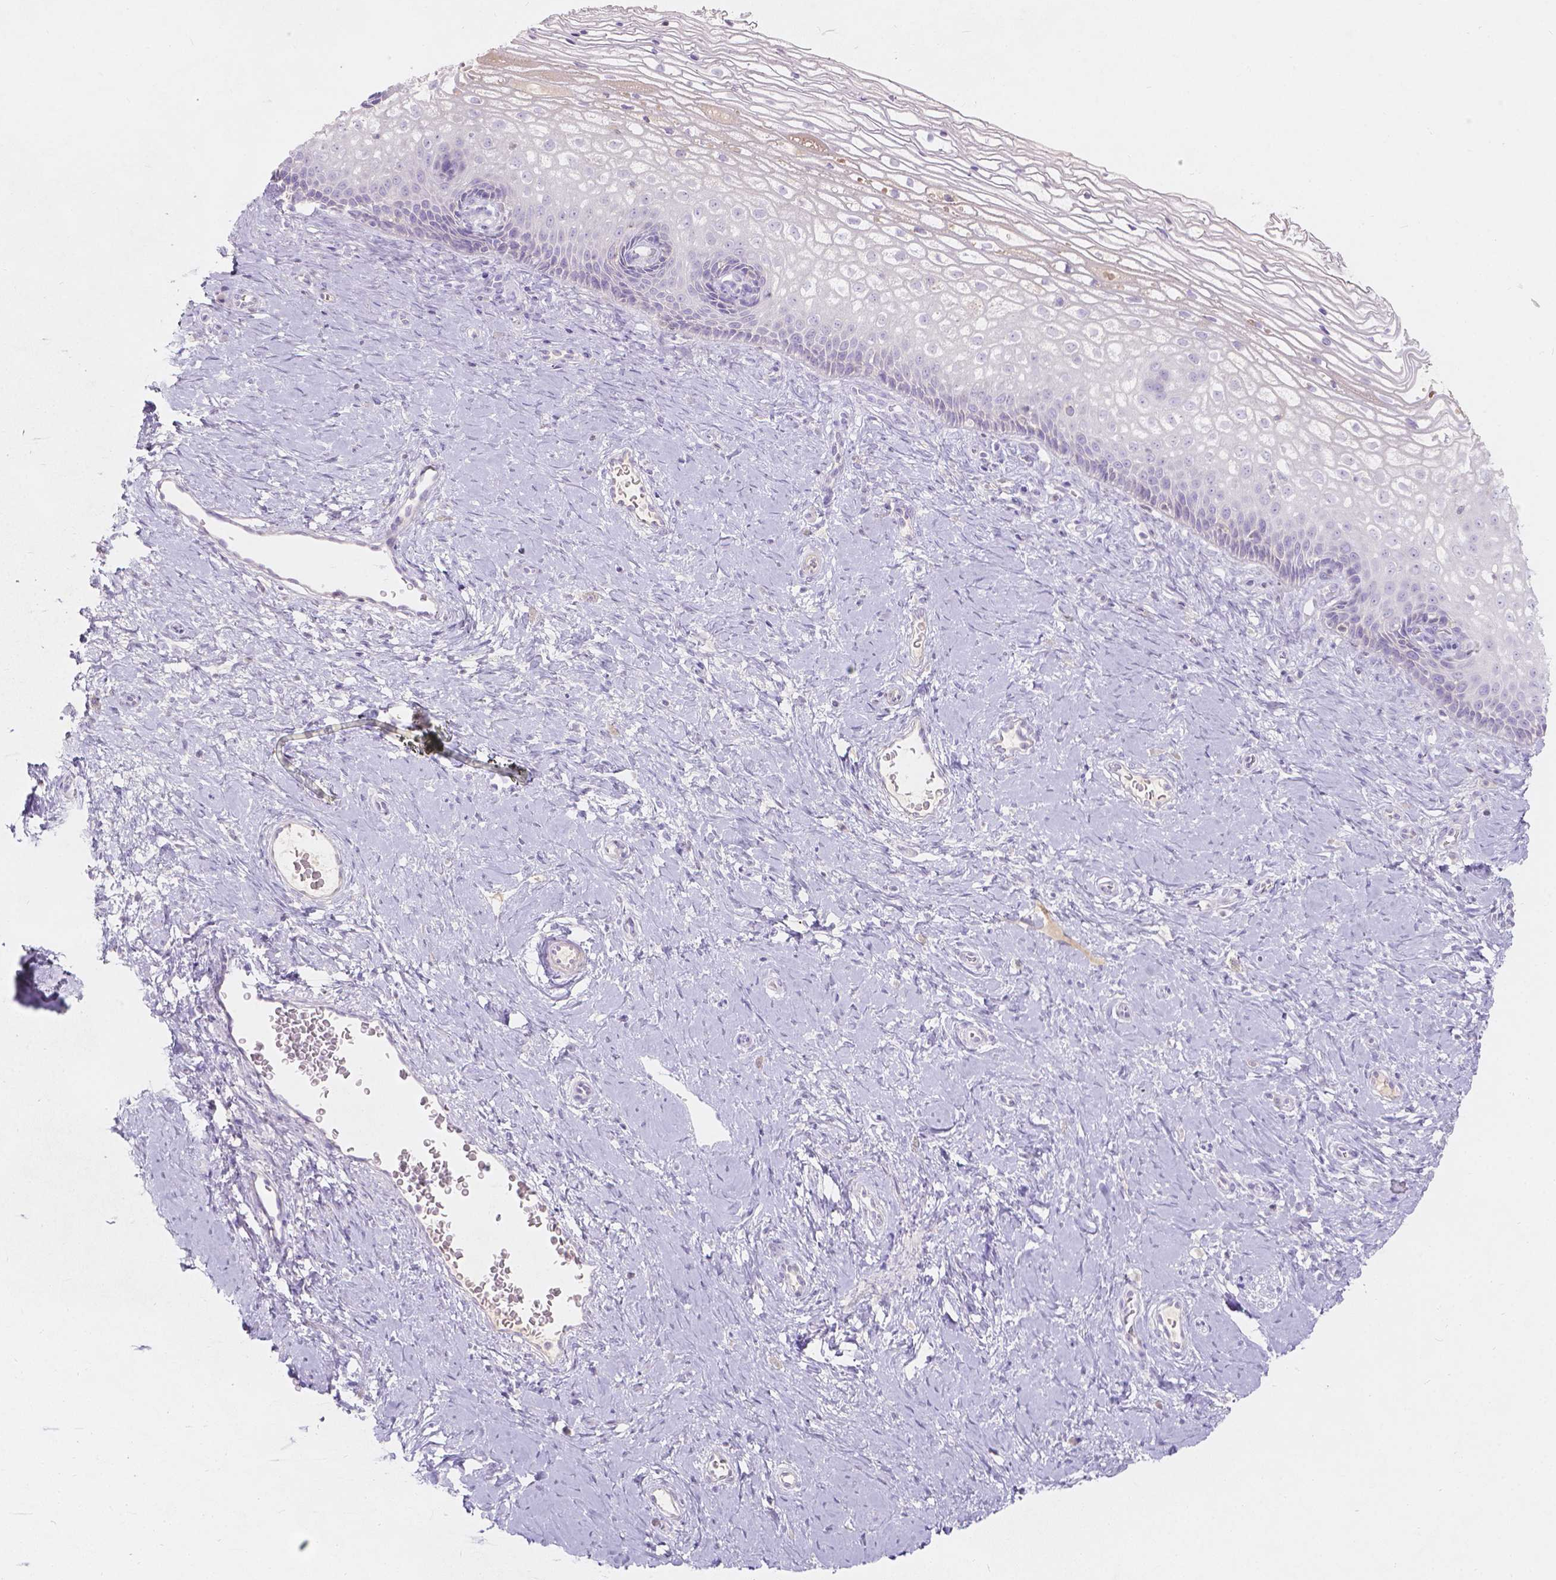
{"staining": {"intensity": "negative", "quantity": "none", "location": "none"}, "tissue": "cervix", "cell_type": "Glandular cells", "image_type": "normal", "snomed": [{"axis": "morphology", "description": "Normal tissue, NOS"}, {"axis": "topography", "description": "Cervix"}], "caption": "Immunohistochemistry image of benign cervix: human cervix stained with DAB (3,3'-diaminobenzidine) displays no significant protein positivity in glandular cells.", "gene": "GAL3ST2", "patient": {"sex": "female", "age": 34}}